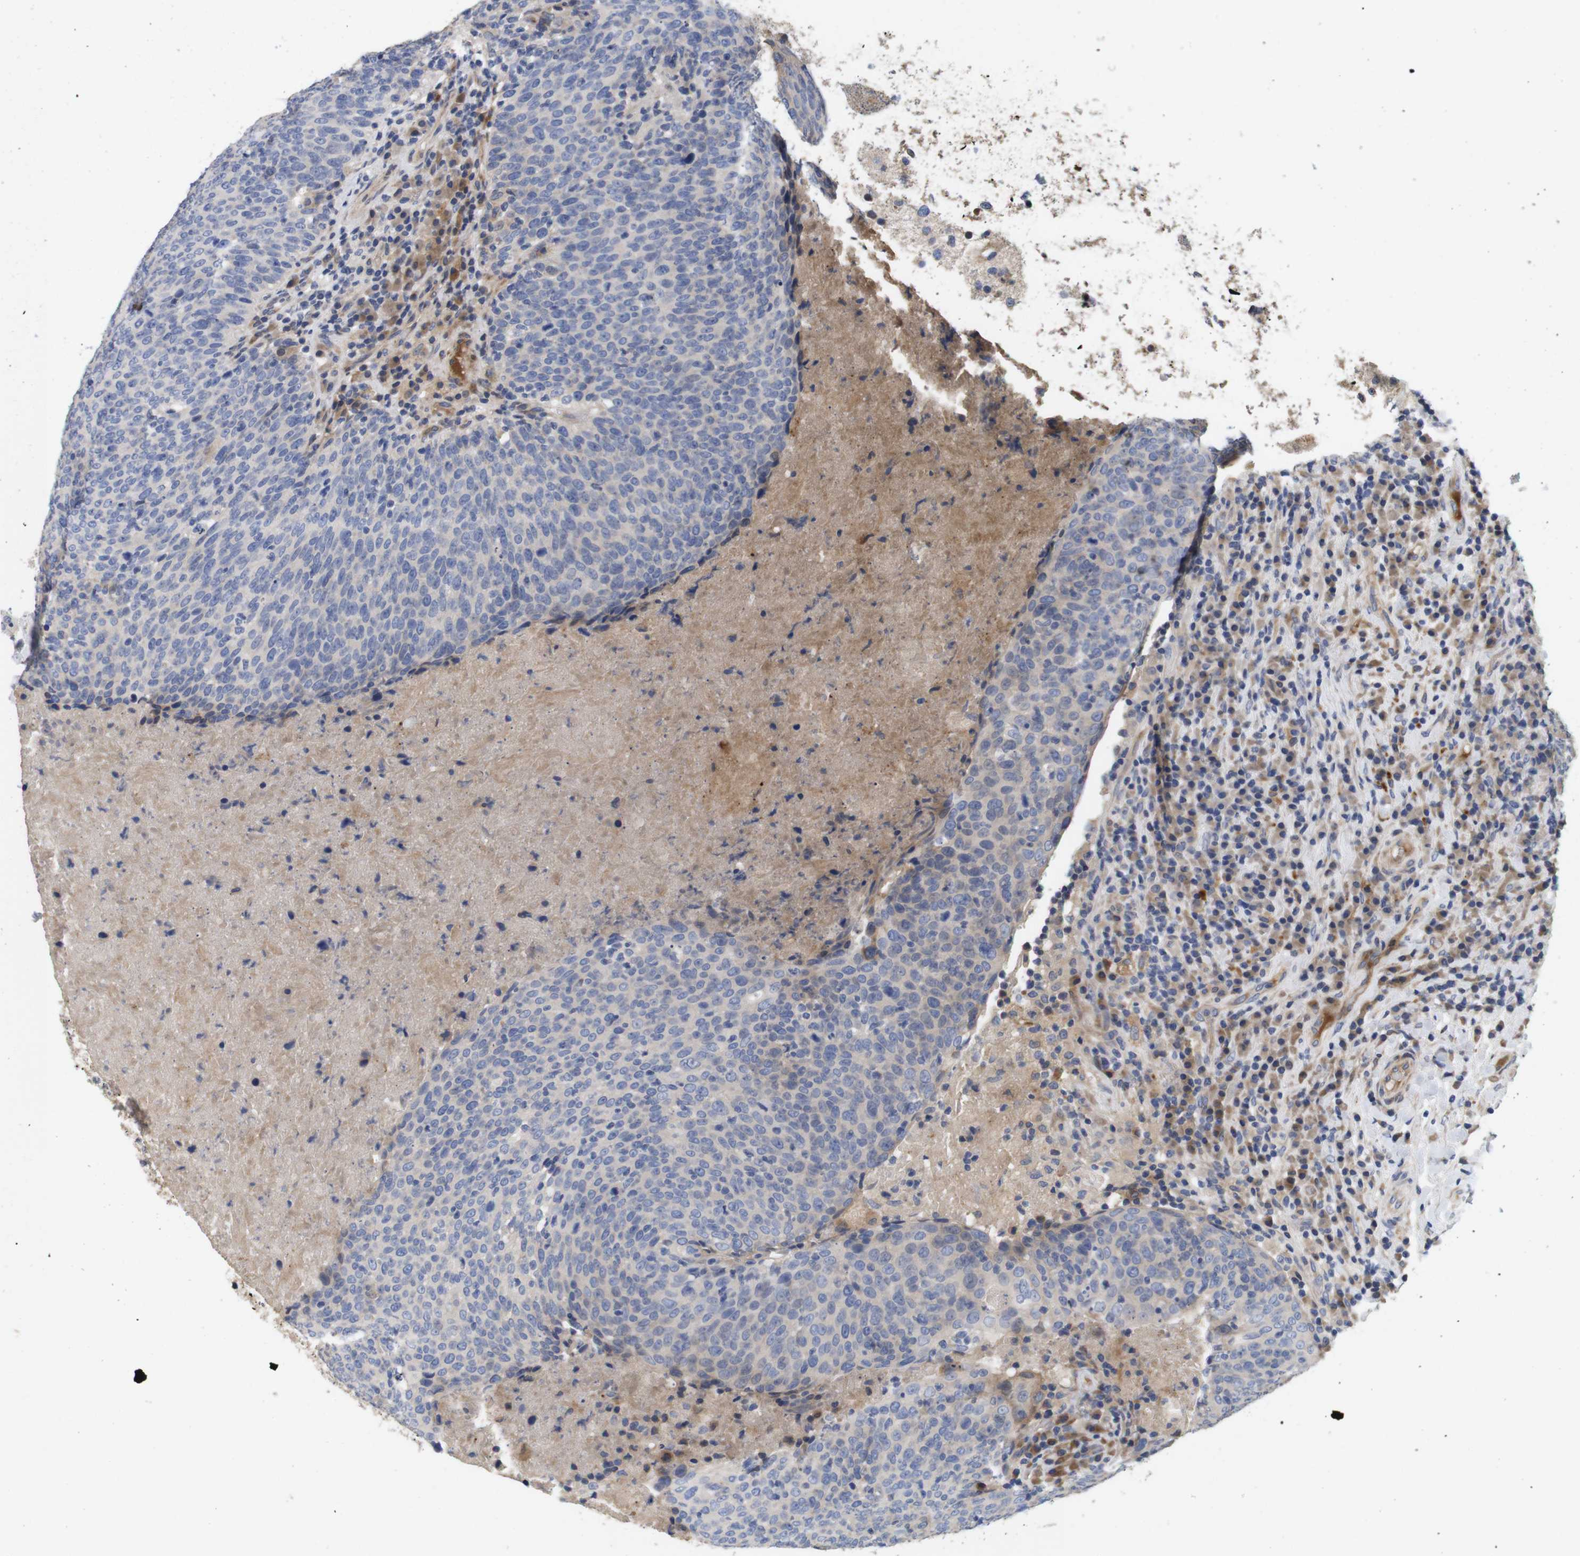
{"staining": {"intensity": "negative", "quantity": "none", "location": "none"}, "tissue": "head and neck cancer", "cell_type": "Tumor cells", "image_type": "cancer", "snomed": [{"axis": "morphology", "description": "Squamous cell carcinoma, NOS"}, {"axis": "morphology", "description": "Squamous cell carcinoma, metastatic, NOS"}, {"axis": "topography", "description": "Lymph node"}, {"axis": "topography", "description": "Head-Neck"}], "caption": "Immunohistochemistry (IHC) photomicrograph of neoplastic tissue: human head and neck cancer (squamous cell carcinoma) stained with DAB reveals no significant protein staining in tumor cells.", "gene": "SPRY3", "patient": {"sex": "male", "age": 62}}